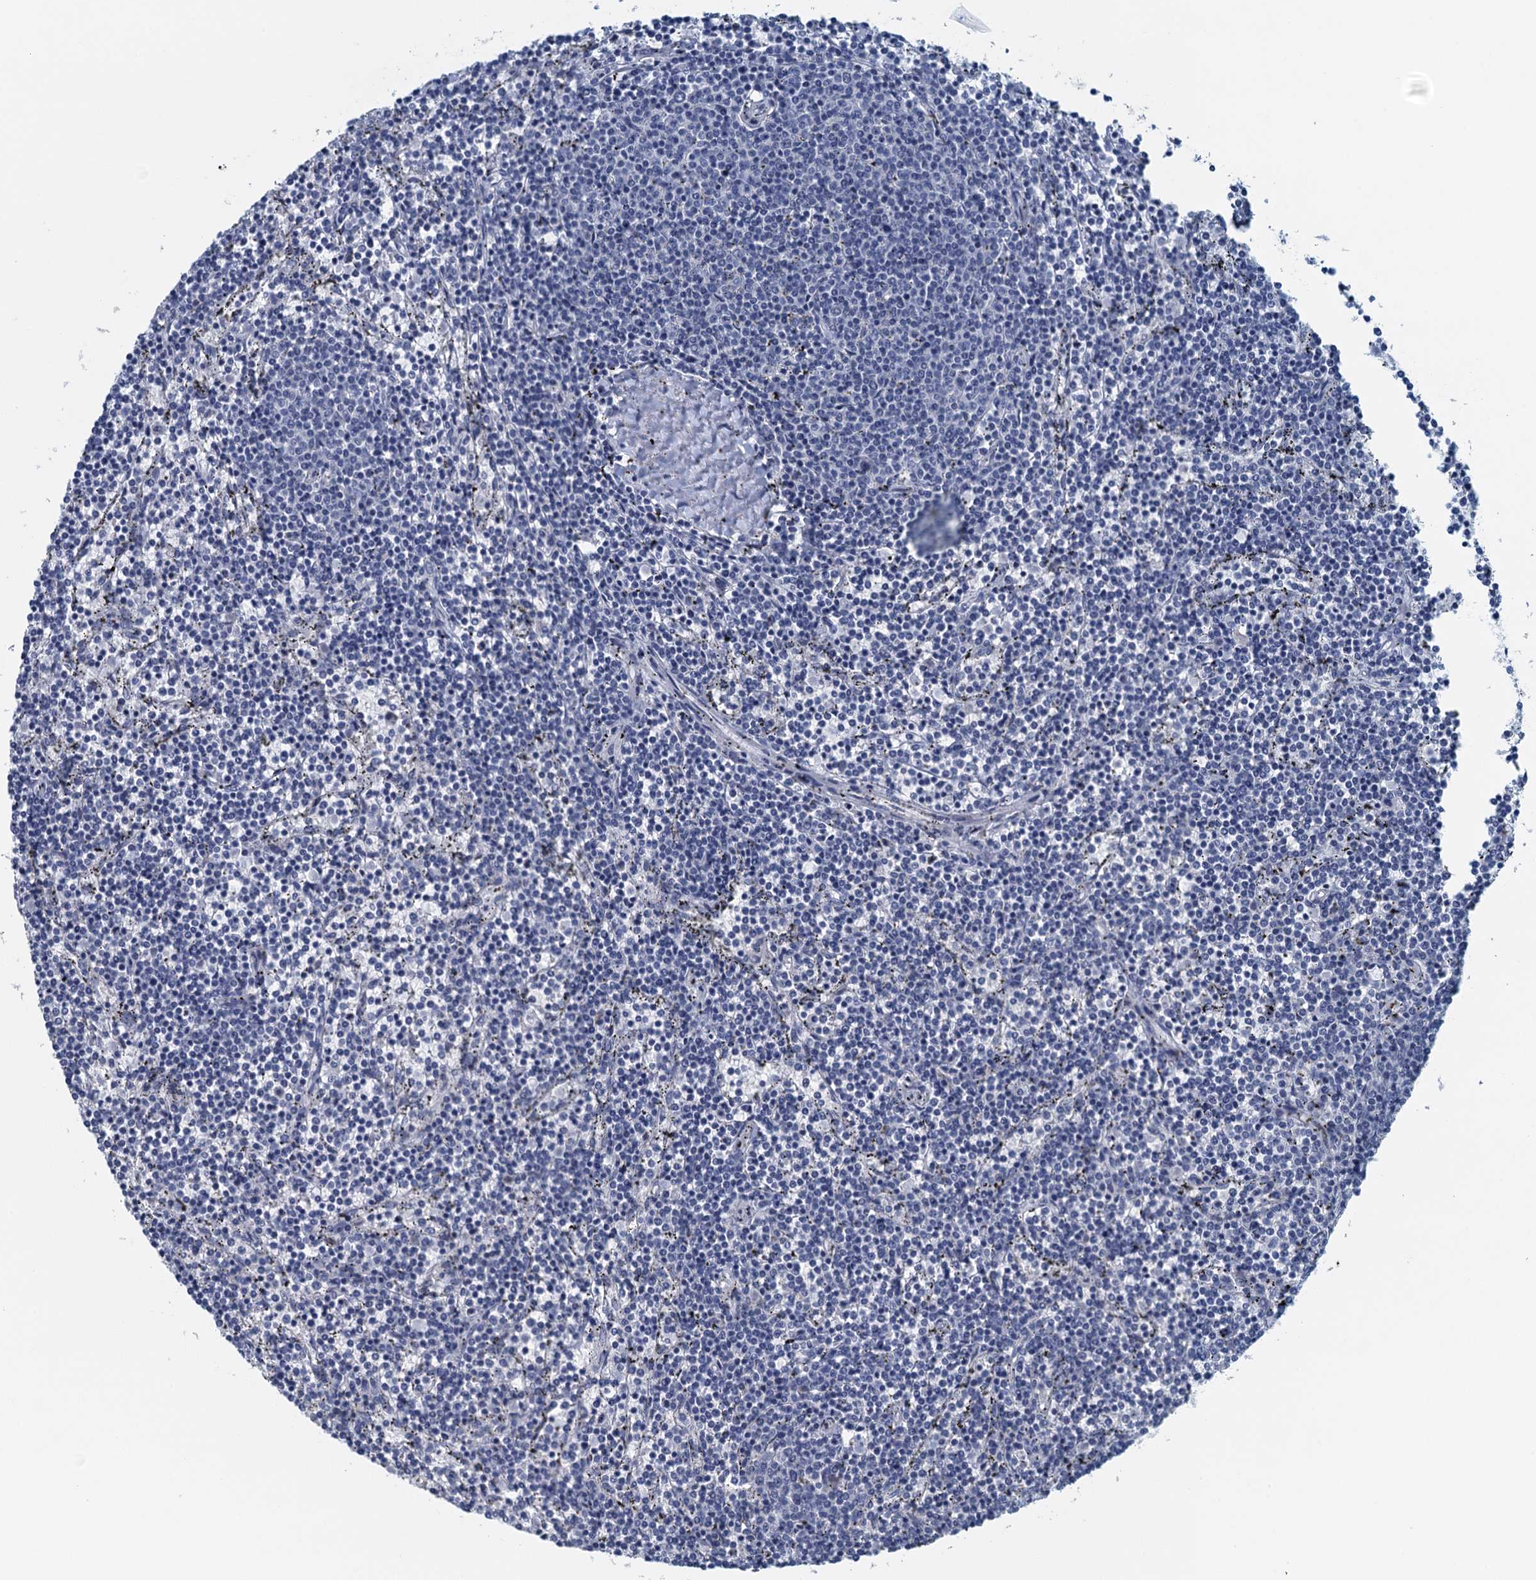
{"staining": {"intensity": "negative", "quantity": "none", "location": "none"}, "tissue": "lymphoma", "cell_type": "Tumor cells", "image_type": "cancer", "snomed": [{"axis": "morphology", "description": "Malignant lymphoma, non-Hodgkin's type, Low grade"}, {"axis": "topography", "description": "Spleen"}], "caption": "Protein analysis of low-grade malignant lymphoma, non-Hodgkin's type exhibits no significant expression in tumor cells.", "gene": "TTLL9", "patient": {"sex": "female", "age": 50}}